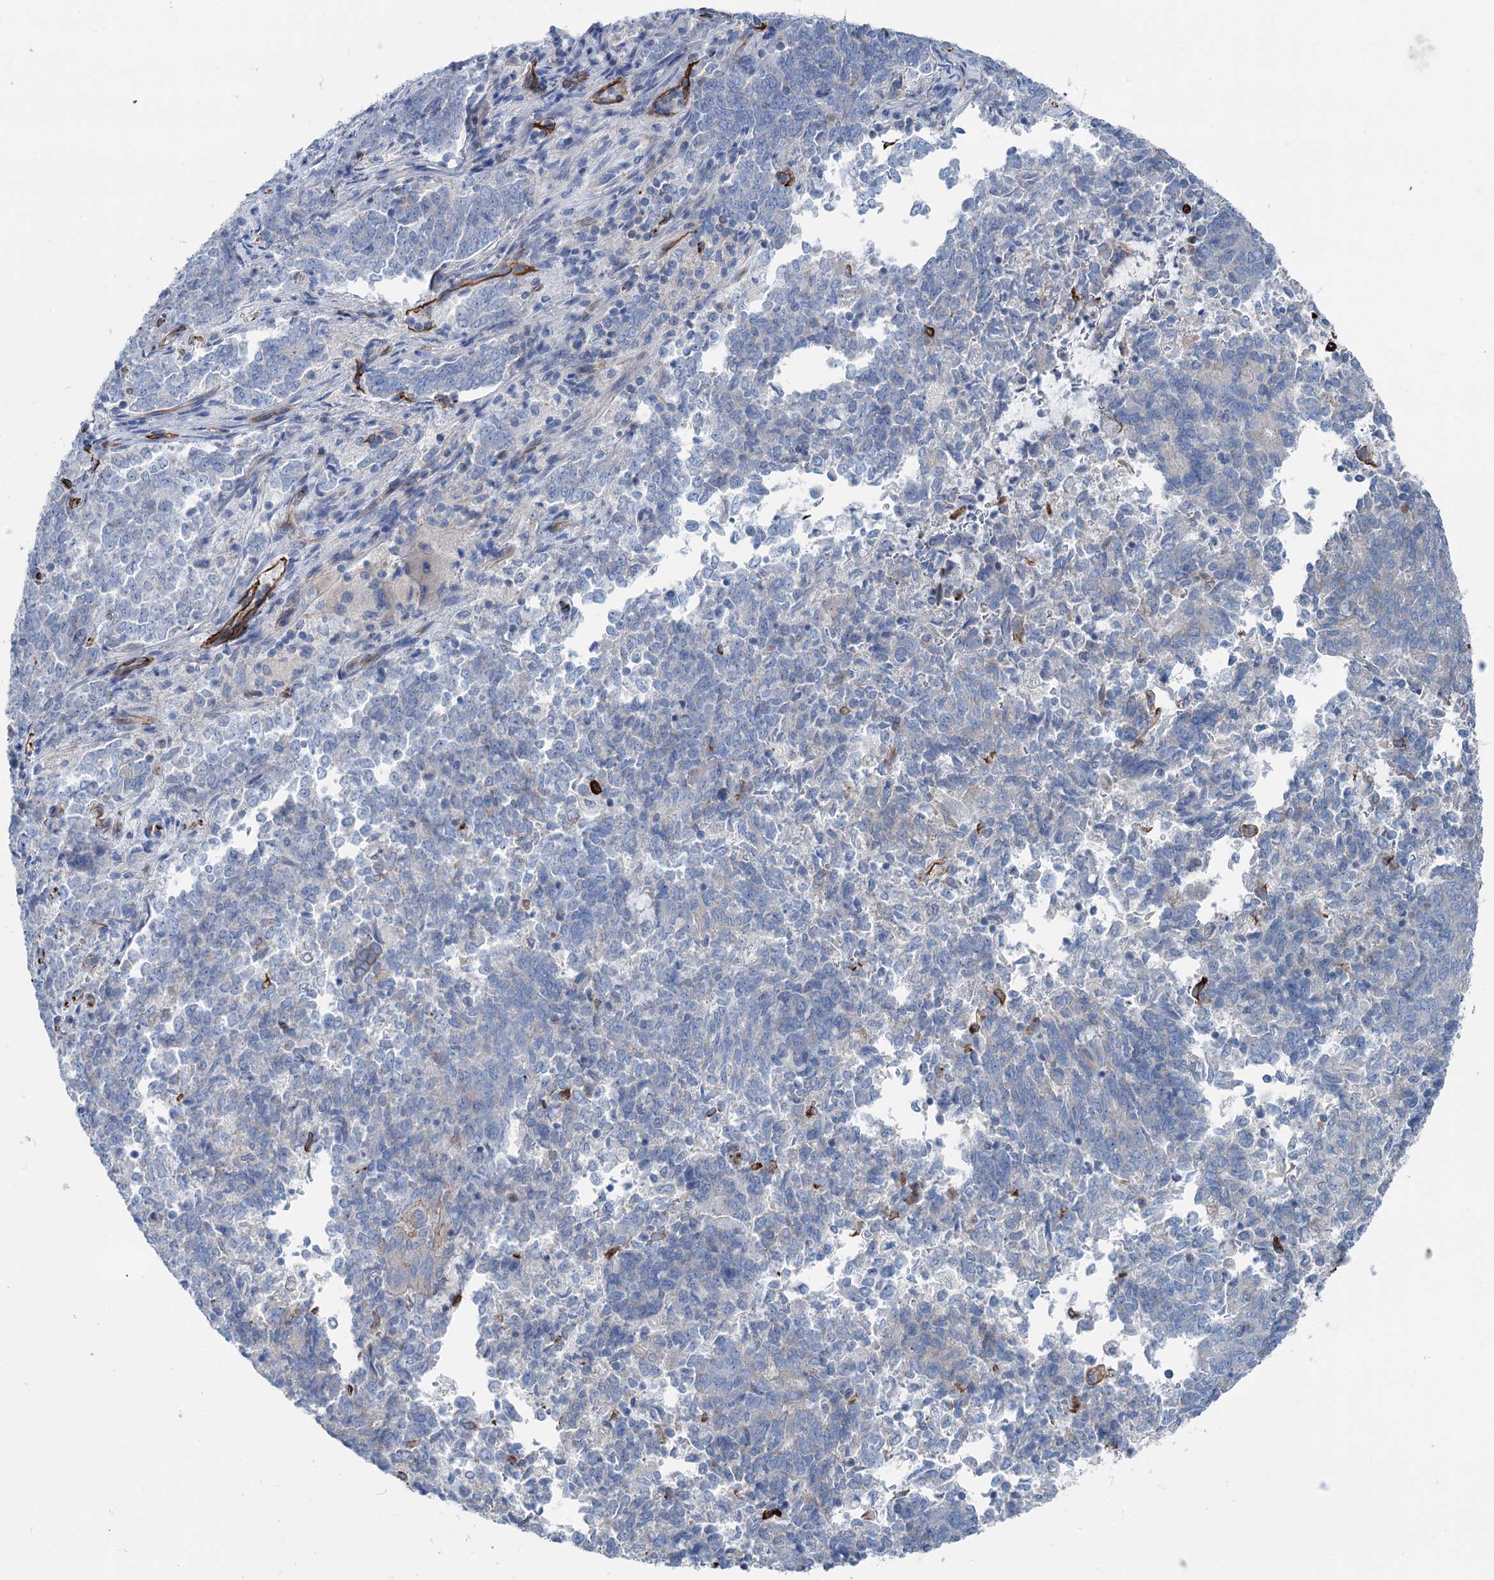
{"staining": {"intensity": "negative", "quantity": "none", "location": "none"}, "tissue": "endometrial cancer", "cell_type": "Tumor cells", "image_type": "cancer", "snomed": [{"axis": "morphology", "description": "Adenocarcinoma, NOS"}, {"axis": "topography", "description": "Endometrium"}], "caption": "This is an immunohistochemistry image of endometrial adenocarcinoma. There is no positivity in tumor cells.", "gene": "CALCOCO1", "patient": {"sex": "female", "age": 80}}